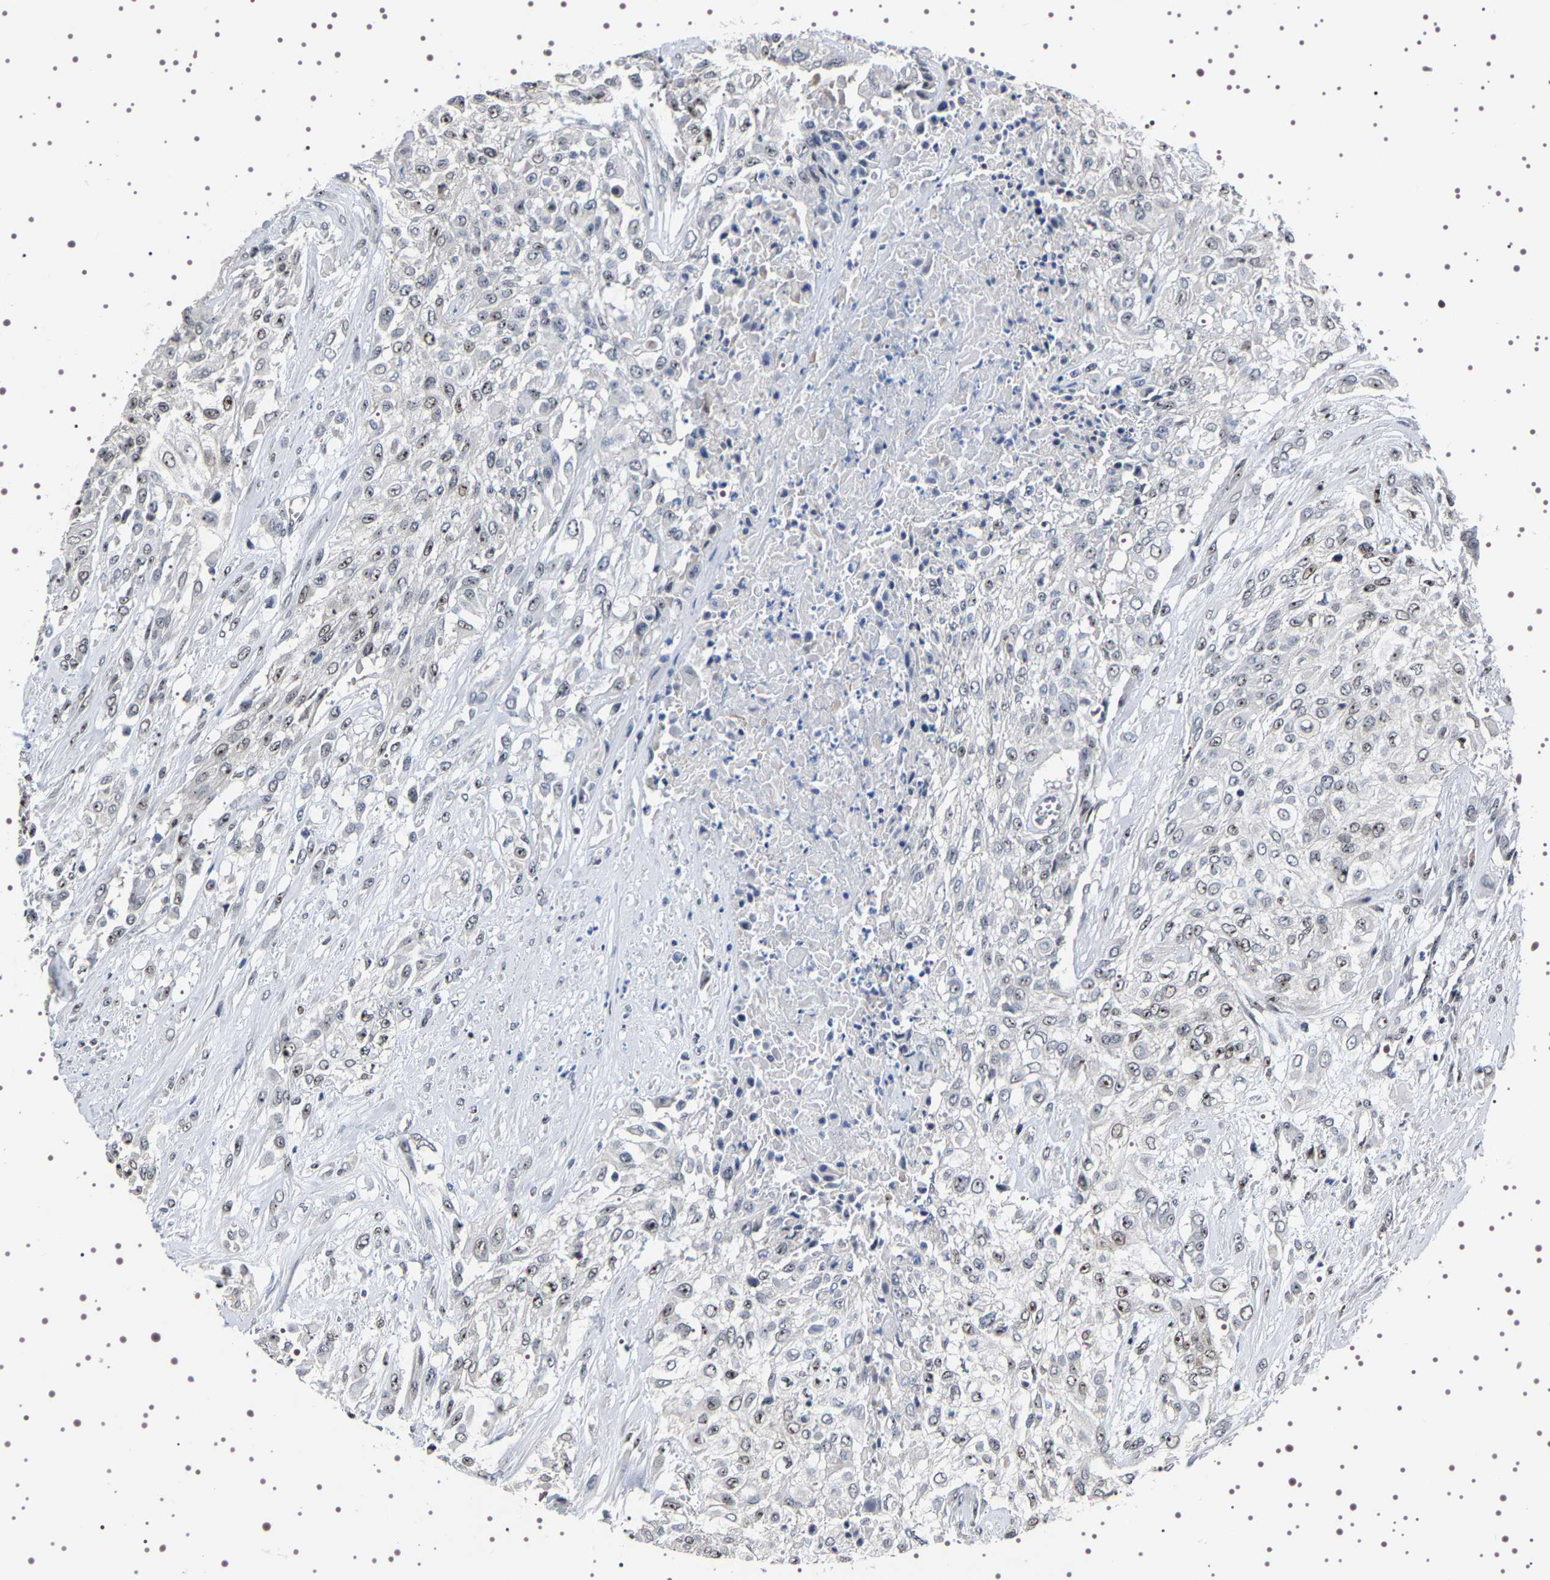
{"staining": {"intensity": "weak", "quantity": ">75%", "location": "nuclear"}, "tissue": "urothelial cancer", "cell_type": "Tumor cells", "image_type": "cancer", "snomed": [{"axis": "morphology", "description": "Urothelial carcinoma, High grade"}, {"axis": "topography", "description": "Urinary bladder"}], "caption": "A histopathology image of human high-grade urothelial carcinoma stained for a protein shows weak nuclear brown staining in tumor cells.", "gene": "GNL3", "patient": {"sex": "male", "age": 57}}